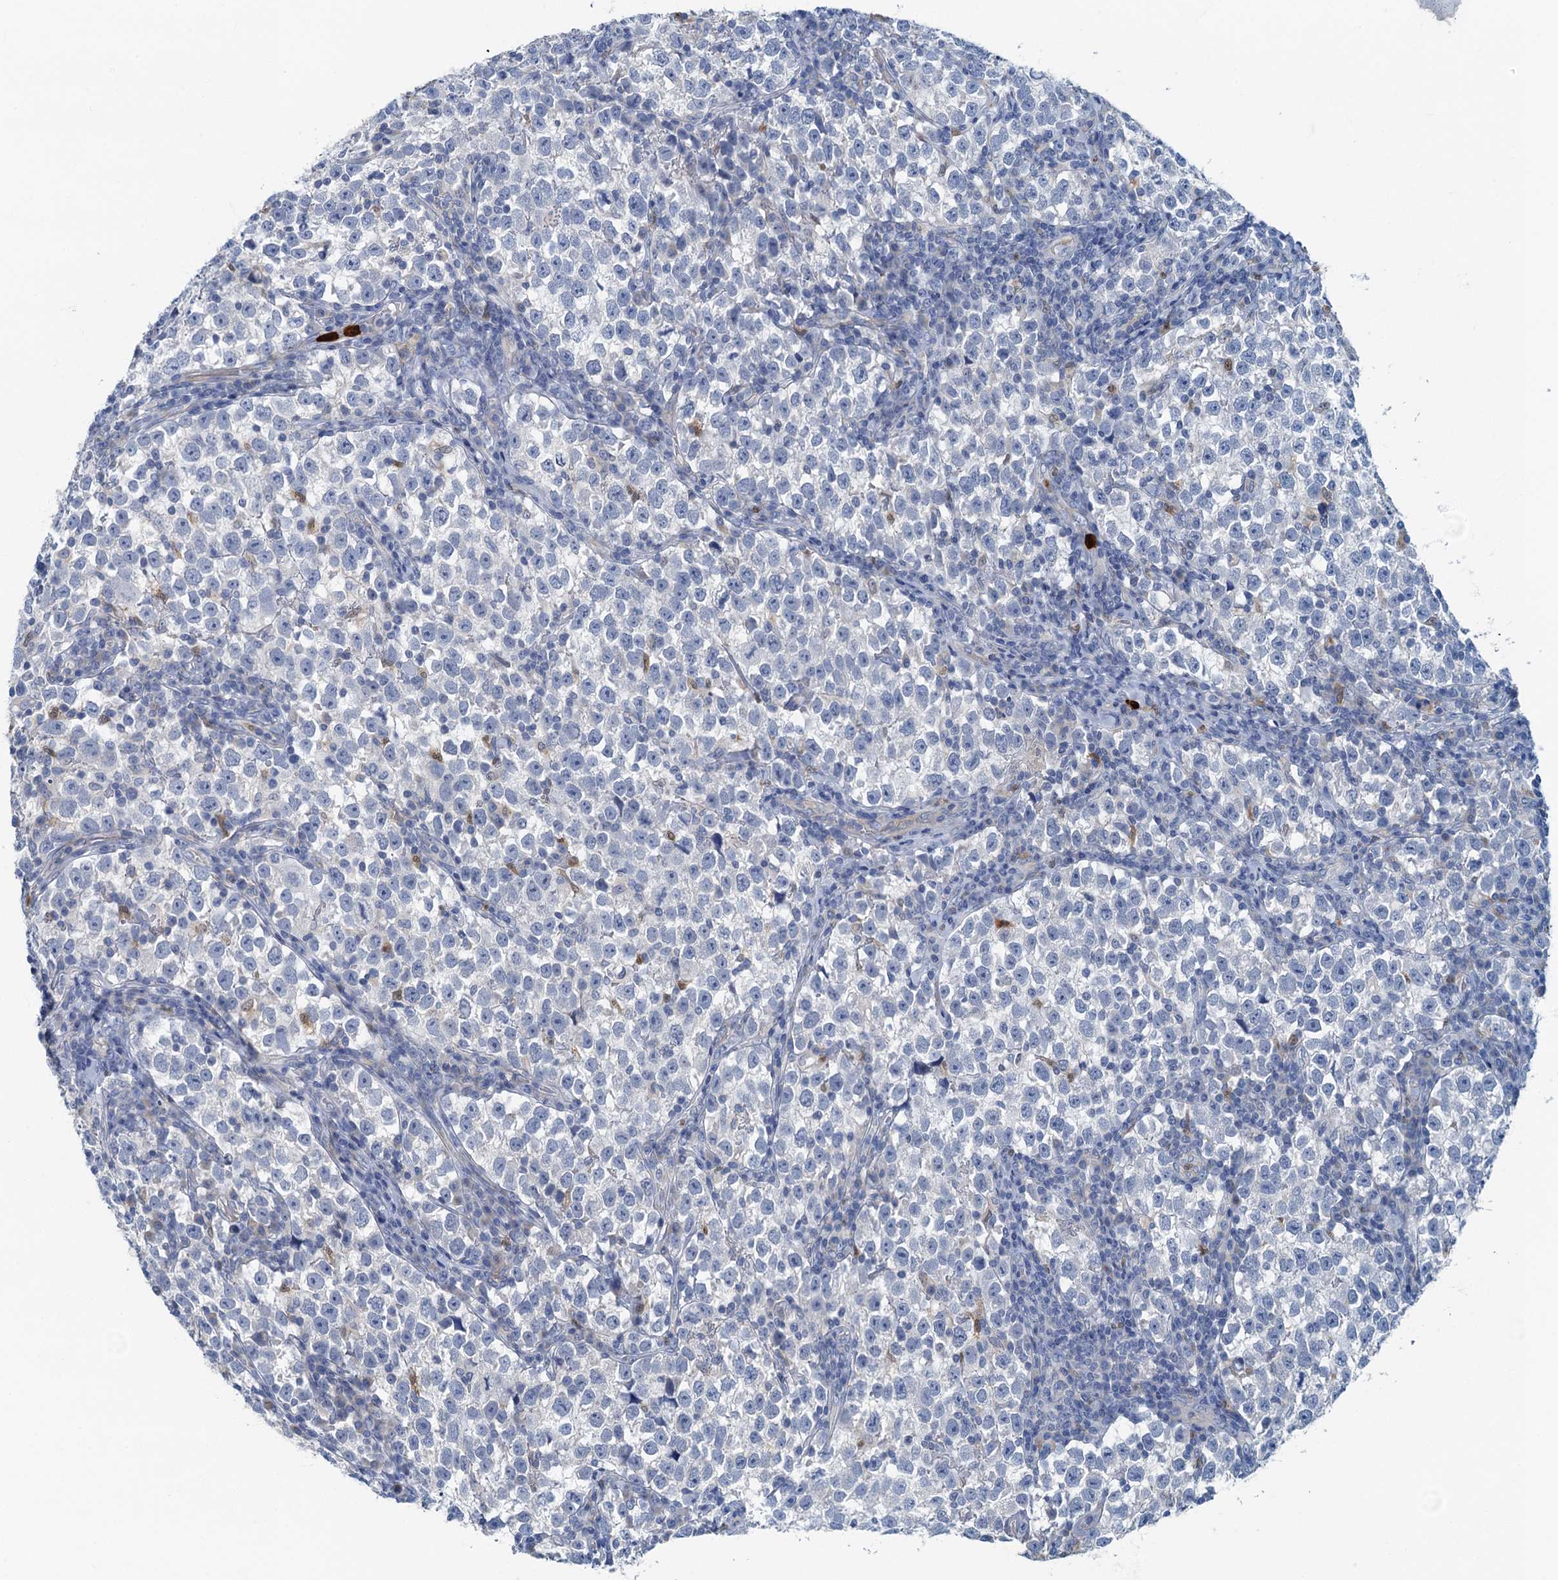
{"staining": {"intensity": "negative", "quantity": "none", "location": "none"}, "tissue": "testis cancer", "cell_type": "Tumor cells", "image_type": "cancer", "snomed": [{"axis": "morphology", "description": "Normal tissue, NOS"}, {"axis": "morphology", "description": "Seminoma, NOS"}, {"axis": "topography", "description": "Testis"}], "caption": "Photomicrograph shows no protein staining in tumor cells of testis seminoma tissue. (Stains: DAB IHC with hematoxylin counter stain, Microscopy: brightfield microscopy at high magnification).", "gene": "ANKDD1A", "patient": {"sex": "male", "age": 43}}